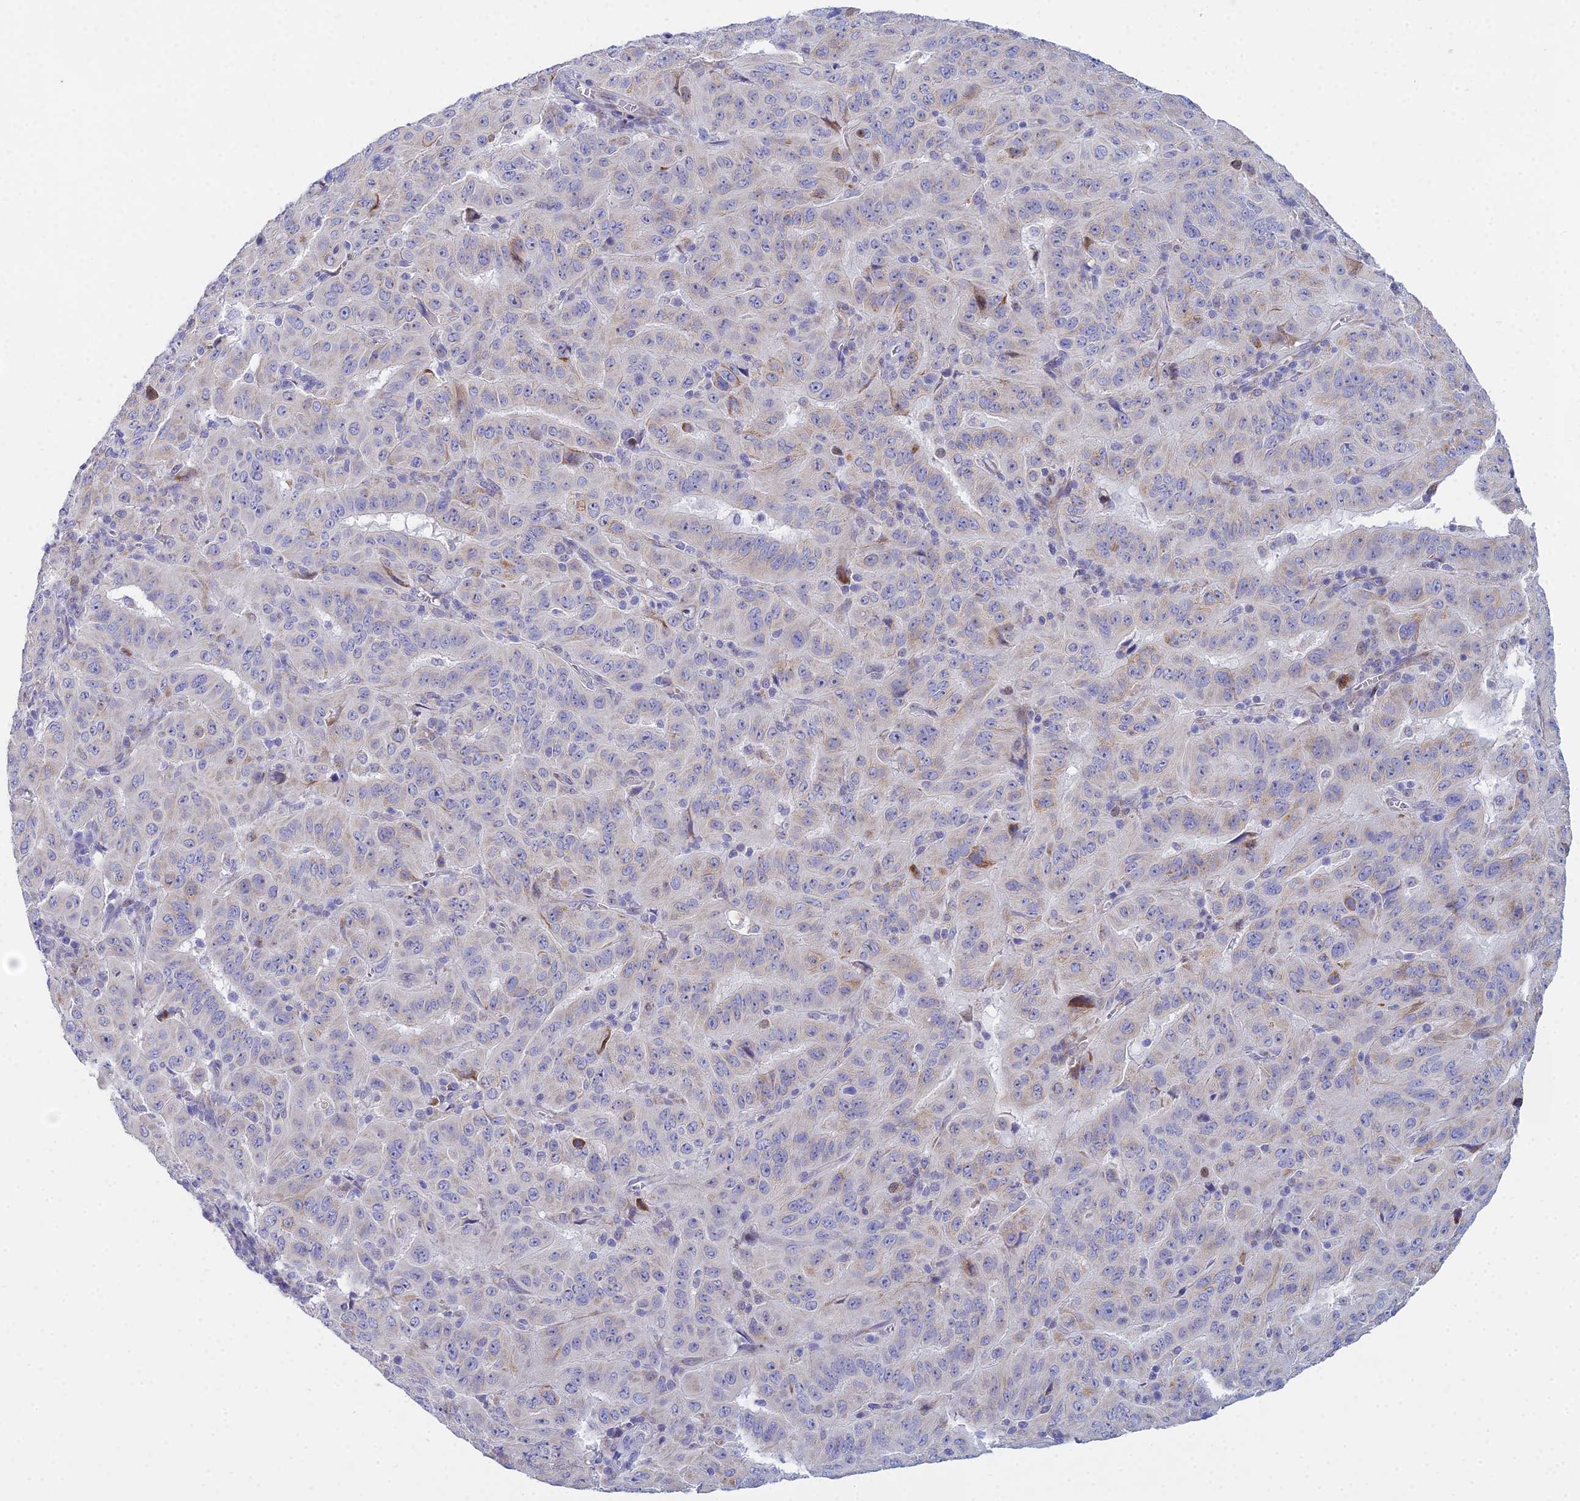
{"staining": {"intensity": "moderate", "quantity": "<25%", "location": "cytoplasmic/membranous"}, "tissue": "pancreatic cancer", "cell_type": "Tumor cells", "image_type": "cancer", "snomed": [{"axis": "morphology", "description": "Adenocarcinoma, NOS"}, {"axis": "topography", "description": "Pancreas"}], "caption": "IHC (DAB) staining of human adenocarcinoma (pancreatic) reveals moderate cytoplasmic/membranous protein staining in about <25% of tumor cells.", "gene": "PRR13", "patient": {"sex": "male", "age": 63}}